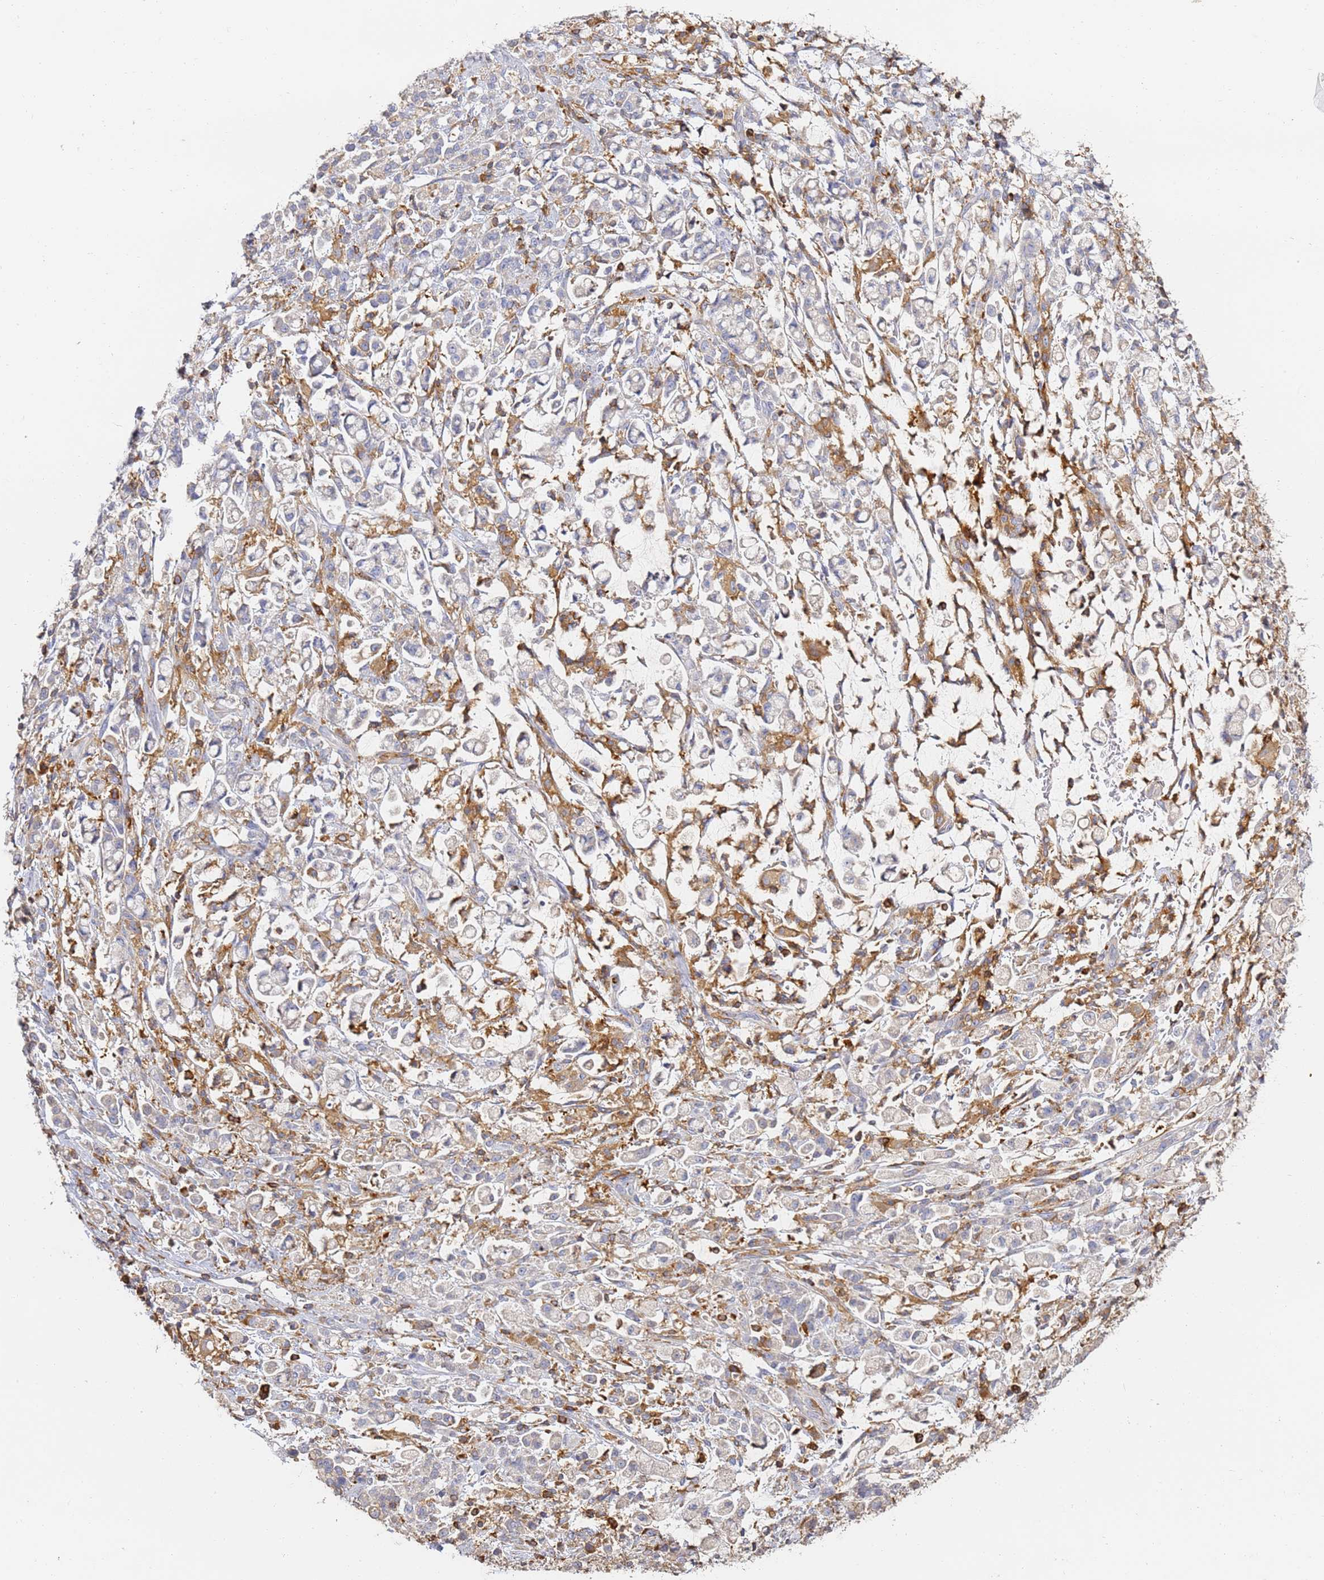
{"staining": {"intensity": "negative", "quantity": "none", "location": "none"}, "tissue": "stomach cancer", "cell_type": "Tumor cells", "image_type": "cancer", "snomed": [{"axis": "morphology", "description": "Adenocarcinoma, NOS"}, {"axis": "topography", "description": "Stomach"}], "caption": "DAB immunohistochemical staining of stomach cancer (adenocarcinoma) exhibits no significant expression in tumor cells.", "gene": "BIN2", "patient": {"sex": "female", "age": 60}}